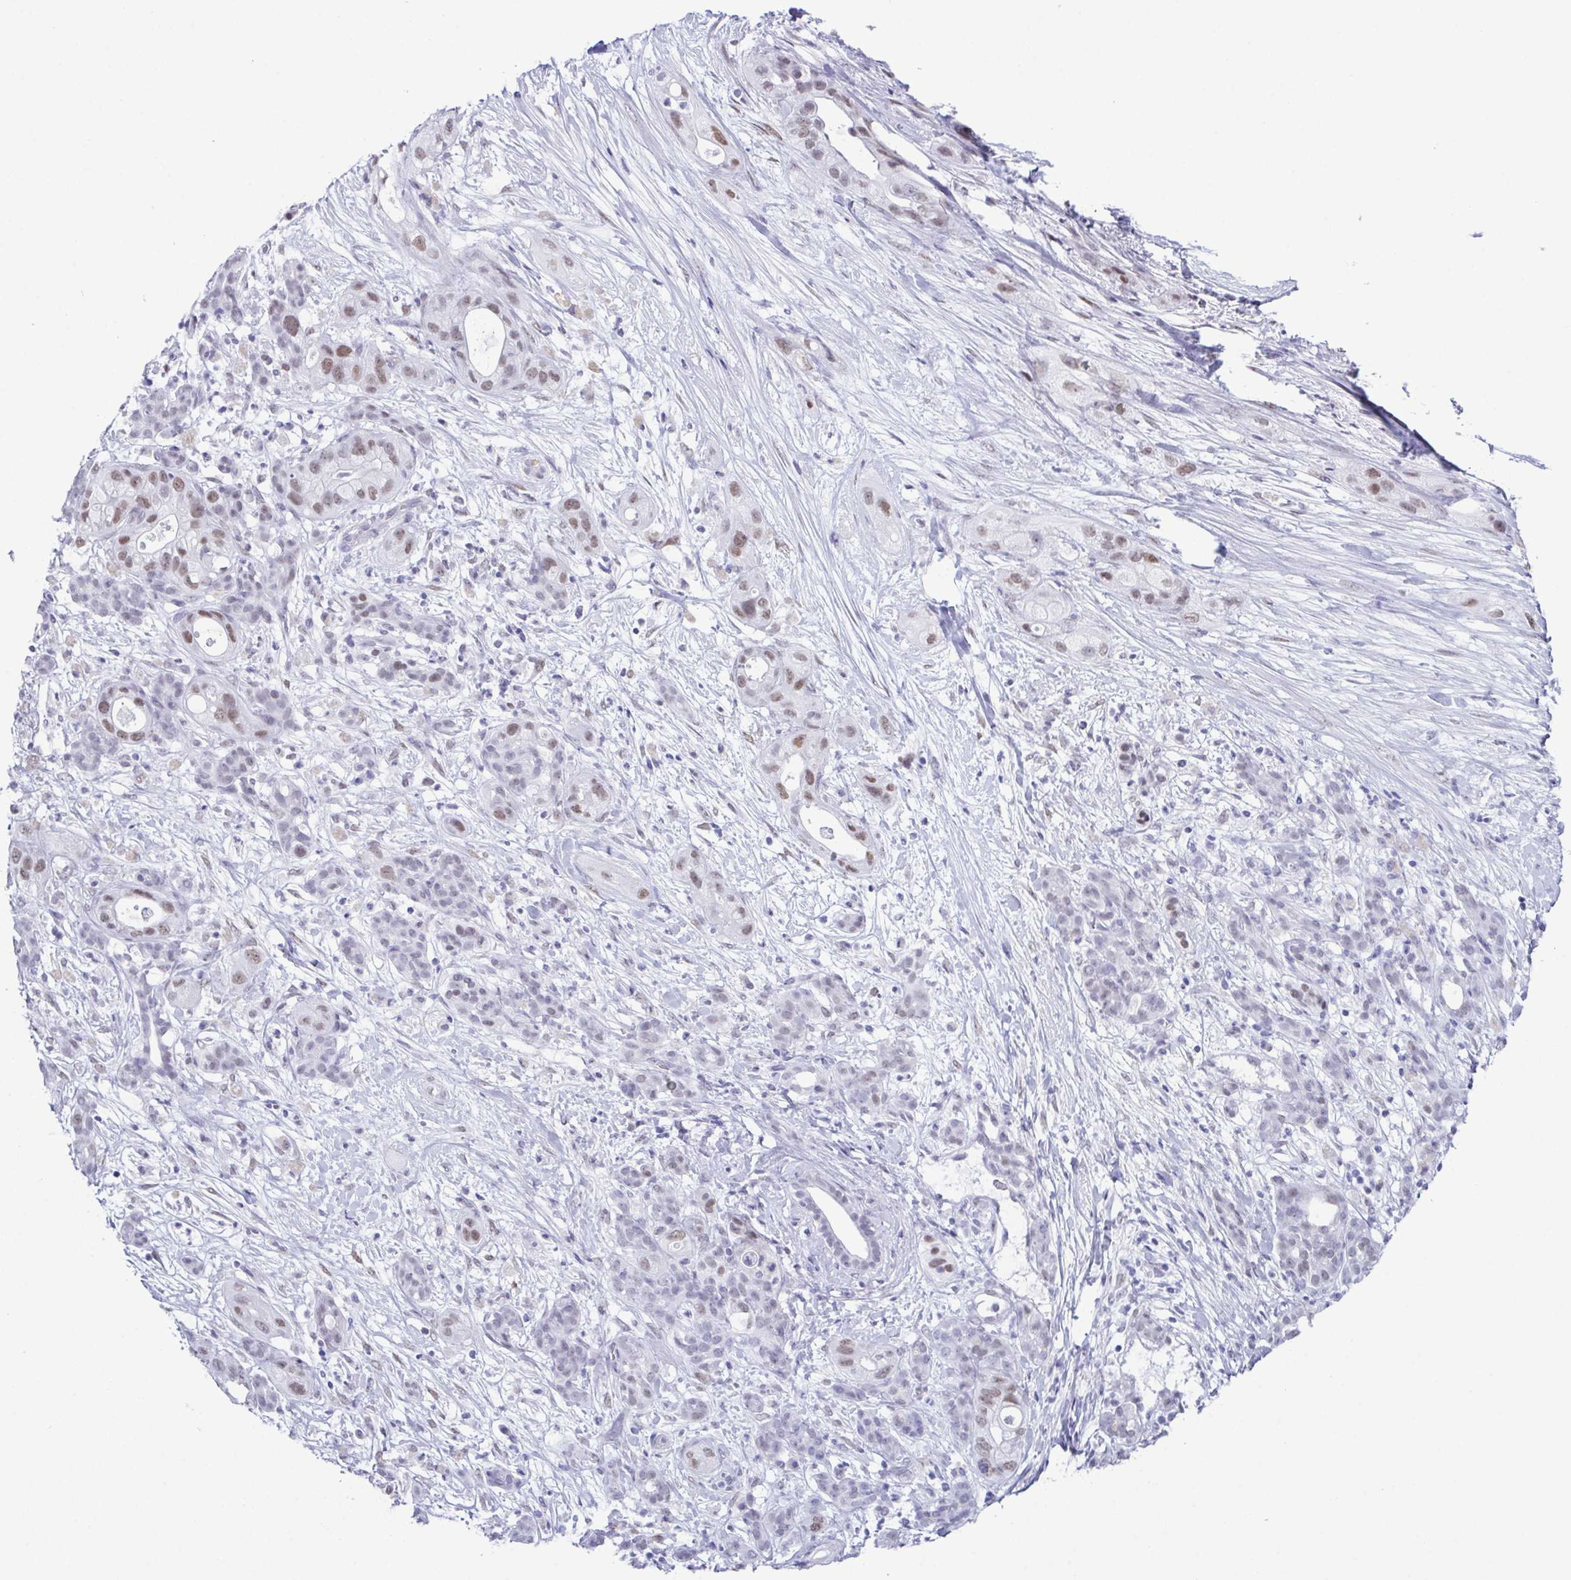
{"staining": {"intensity": "weak", "quantity": "25%-75%", "location": "nuclear"}, "tissue": "pancreatic cancer", "cell_type": "Tumor cells", "image_type": "cancer", "snomed": [{"axis": "morphology", "description": "Adenocarcinoma, NOS"}, {"axis": "topography", "description": "Pancreas"}], "caption": "Immunohistochemical staining of human pancreatic cancer exhibits weak nuclear protein staining in about 25%-75% of tumor cells.", "gene": "SUGP2", "patient": {"sex": "male", "age": 44}}